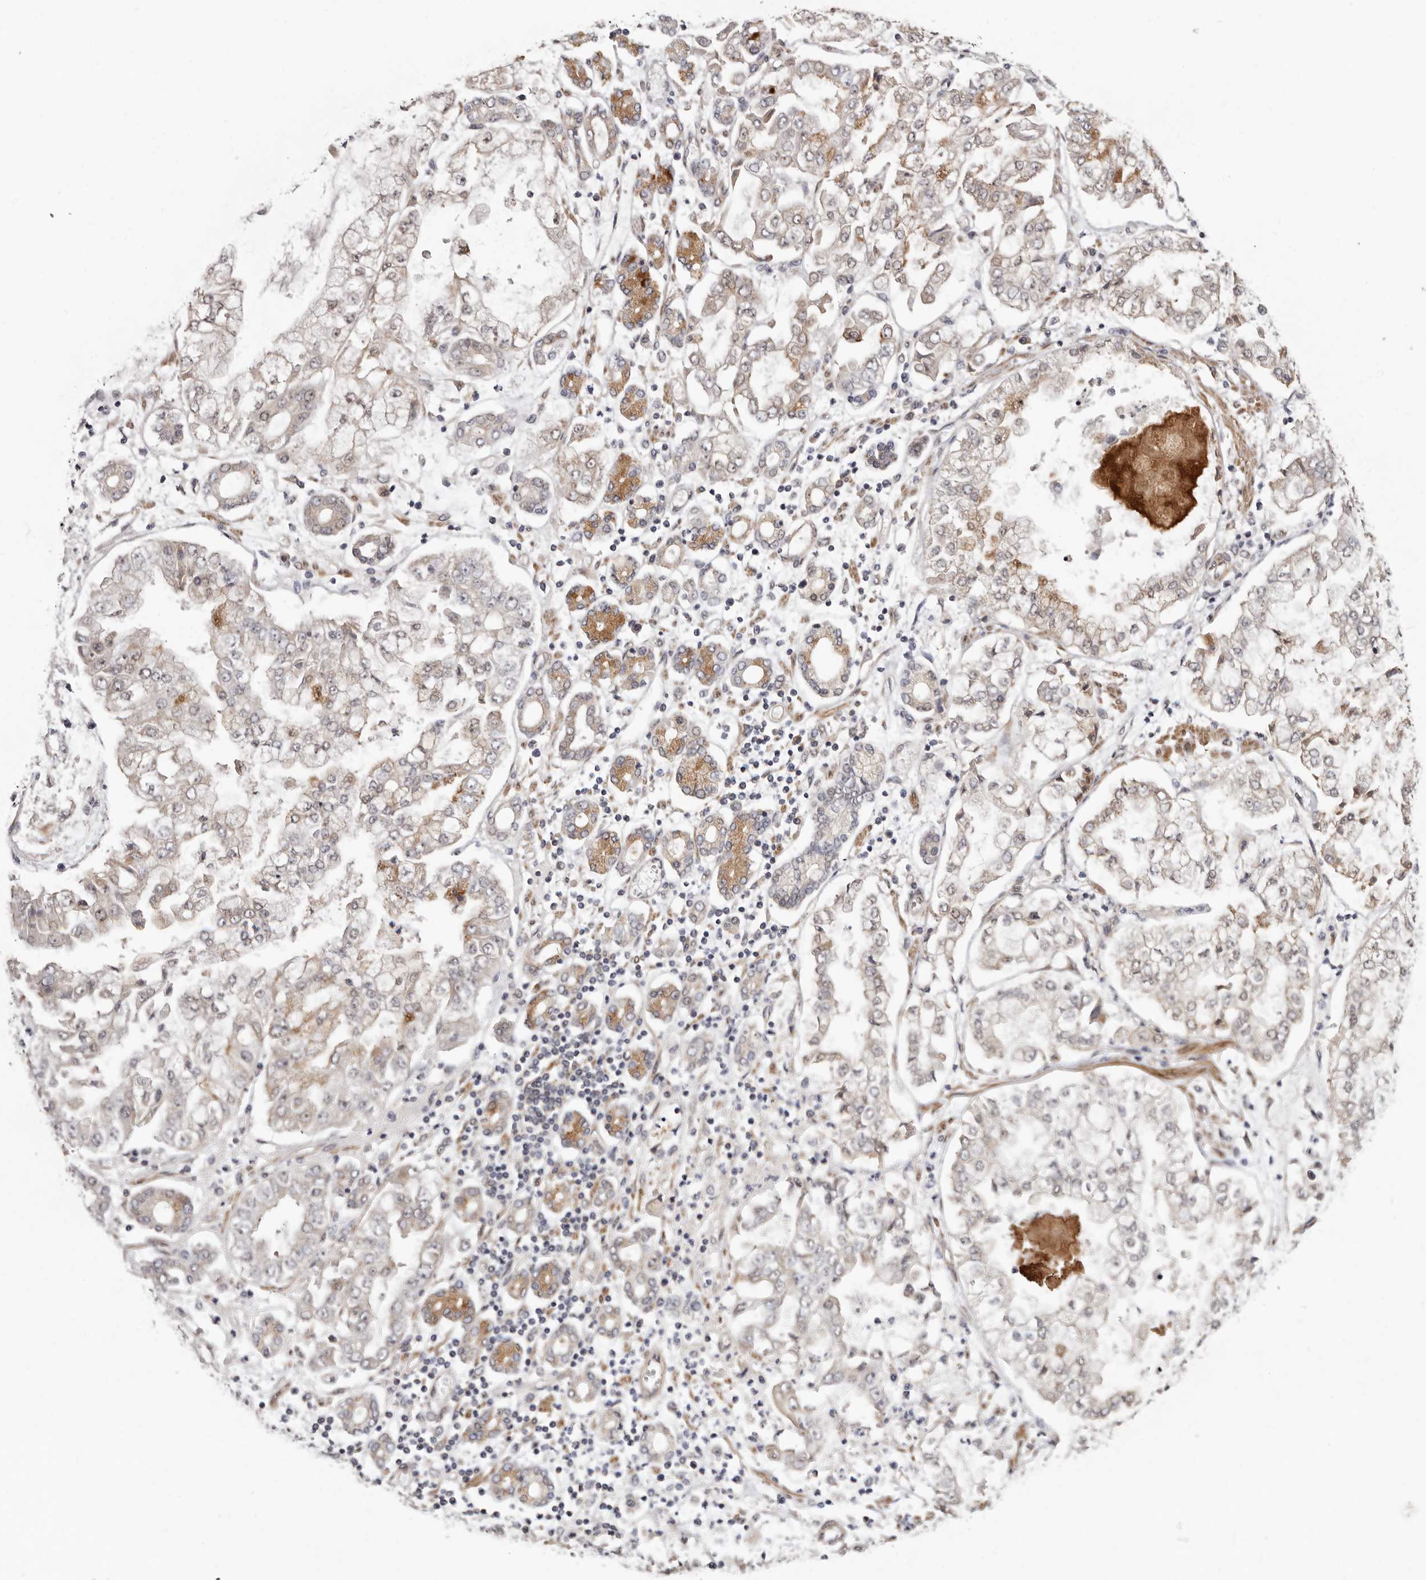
{"staining": {"intensity": "weak", "quantity": "<25%", "location": "cytoplasmic/membranous"}, "tissue": "stomach cancer", "cell_type": "Tumor cells", "image_type": "cancer", "snomed": [{"axis": "morphology", "description": "Adenocarcinoma, NOS"}, {"axis": "topography", "description": "Stomach"}], "caption": "Tumor cells are negative for protein expression in human stomach cancer (adenocarcinoma).", "gene": "SBDS", "patient": {"sex": "male", "age": 76}}